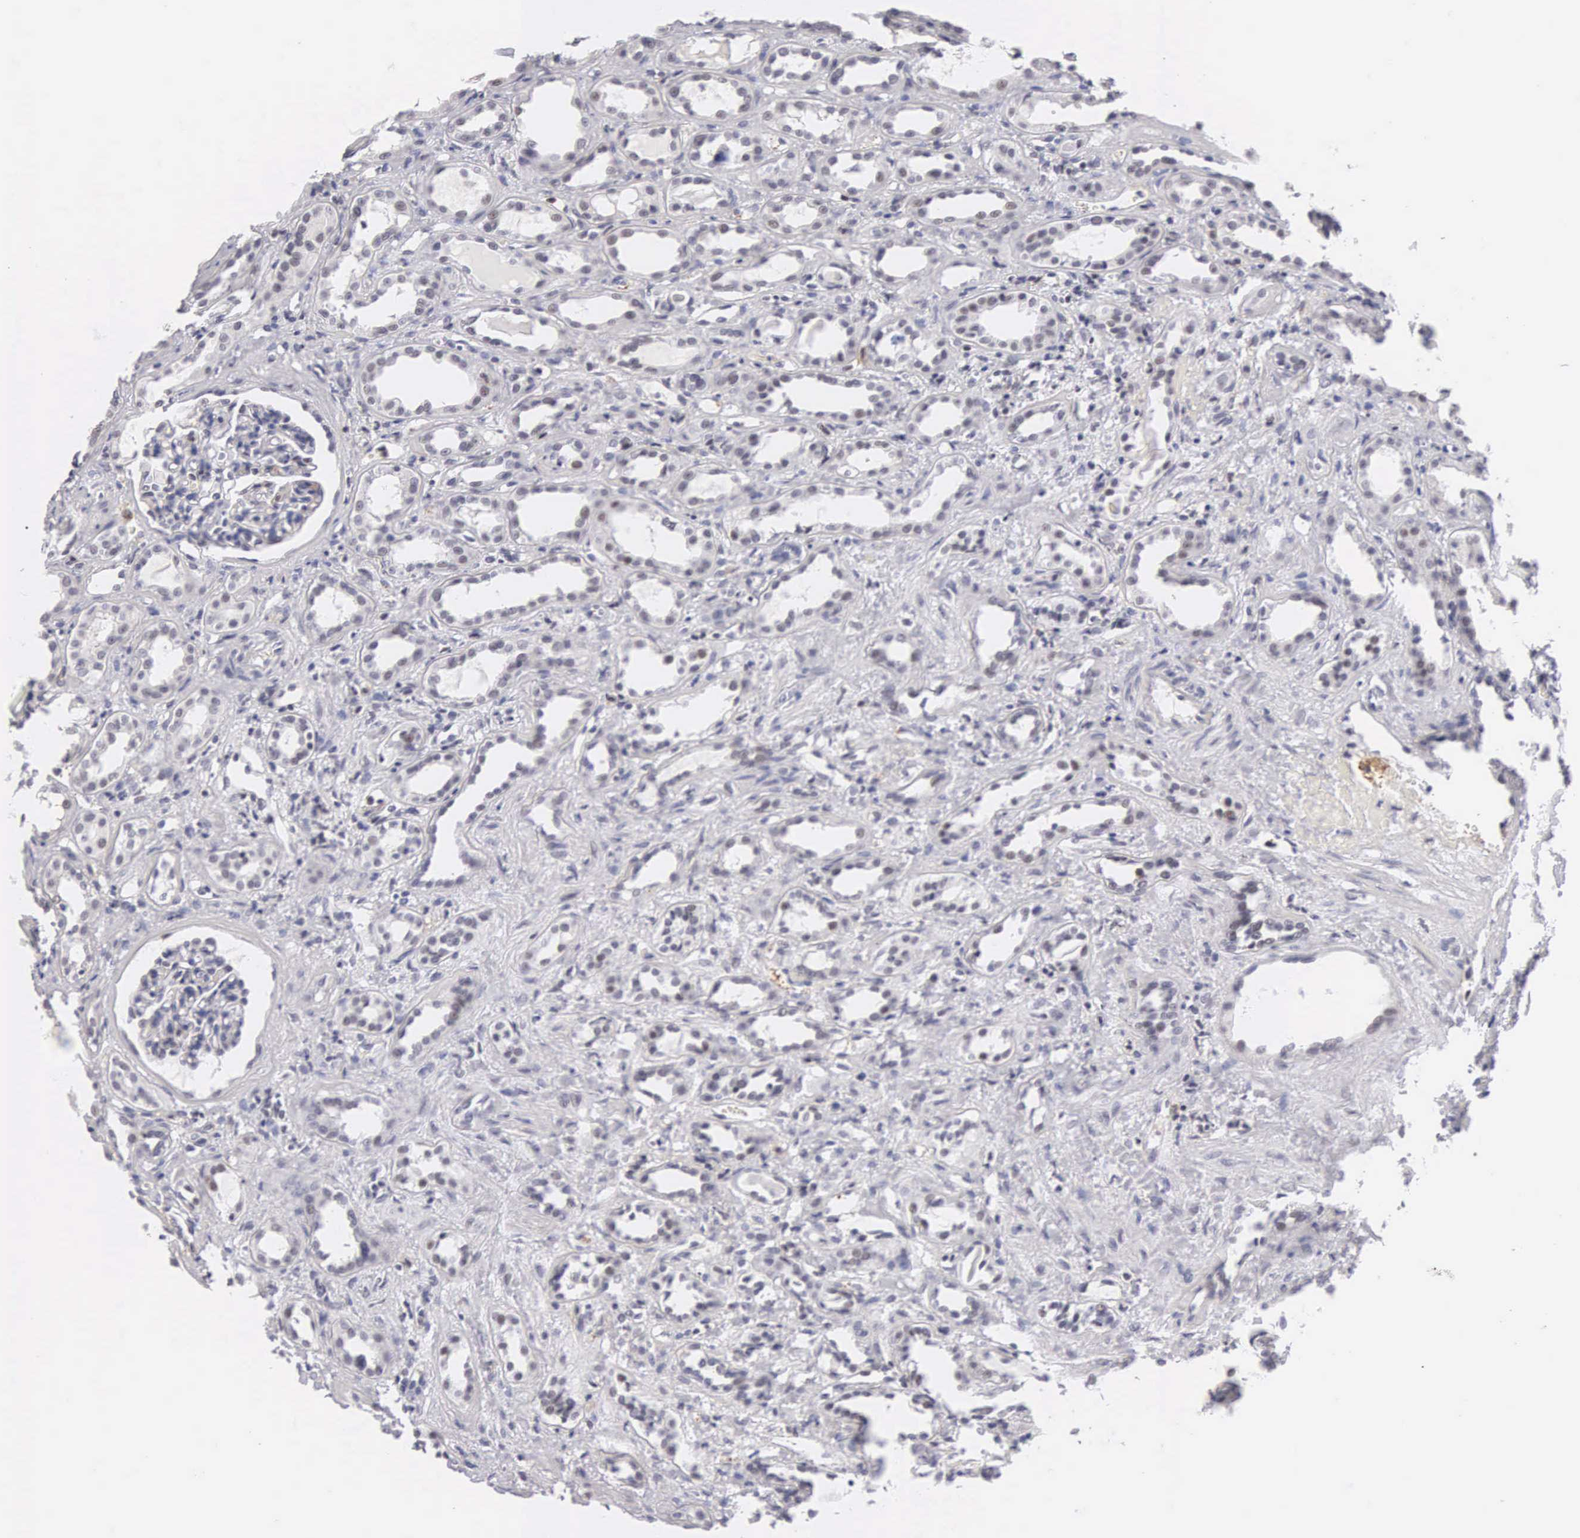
{"staining": {"intensity": "negative", "quantity": "none", "location": "none"}, "tissue": "kidney", "cell_type": "Cells in glomeruli", "image_type": "normal", "snomed": [{"axis": "morphology", "description": "Normal tissue, NOS"}, {"axis": "topography", "description": "Kidney"}], "caption": "Immunohistochemistry of benign human kidney demonstrates no staining in cells in glomeruli. Brightfield microscopy of immunohistochemistry stained with DAB (brown) and hematoxylin (blue), captured at high magnification.", "gene": "FAM47A", "patient": {"sex": "male", "age": 36}}